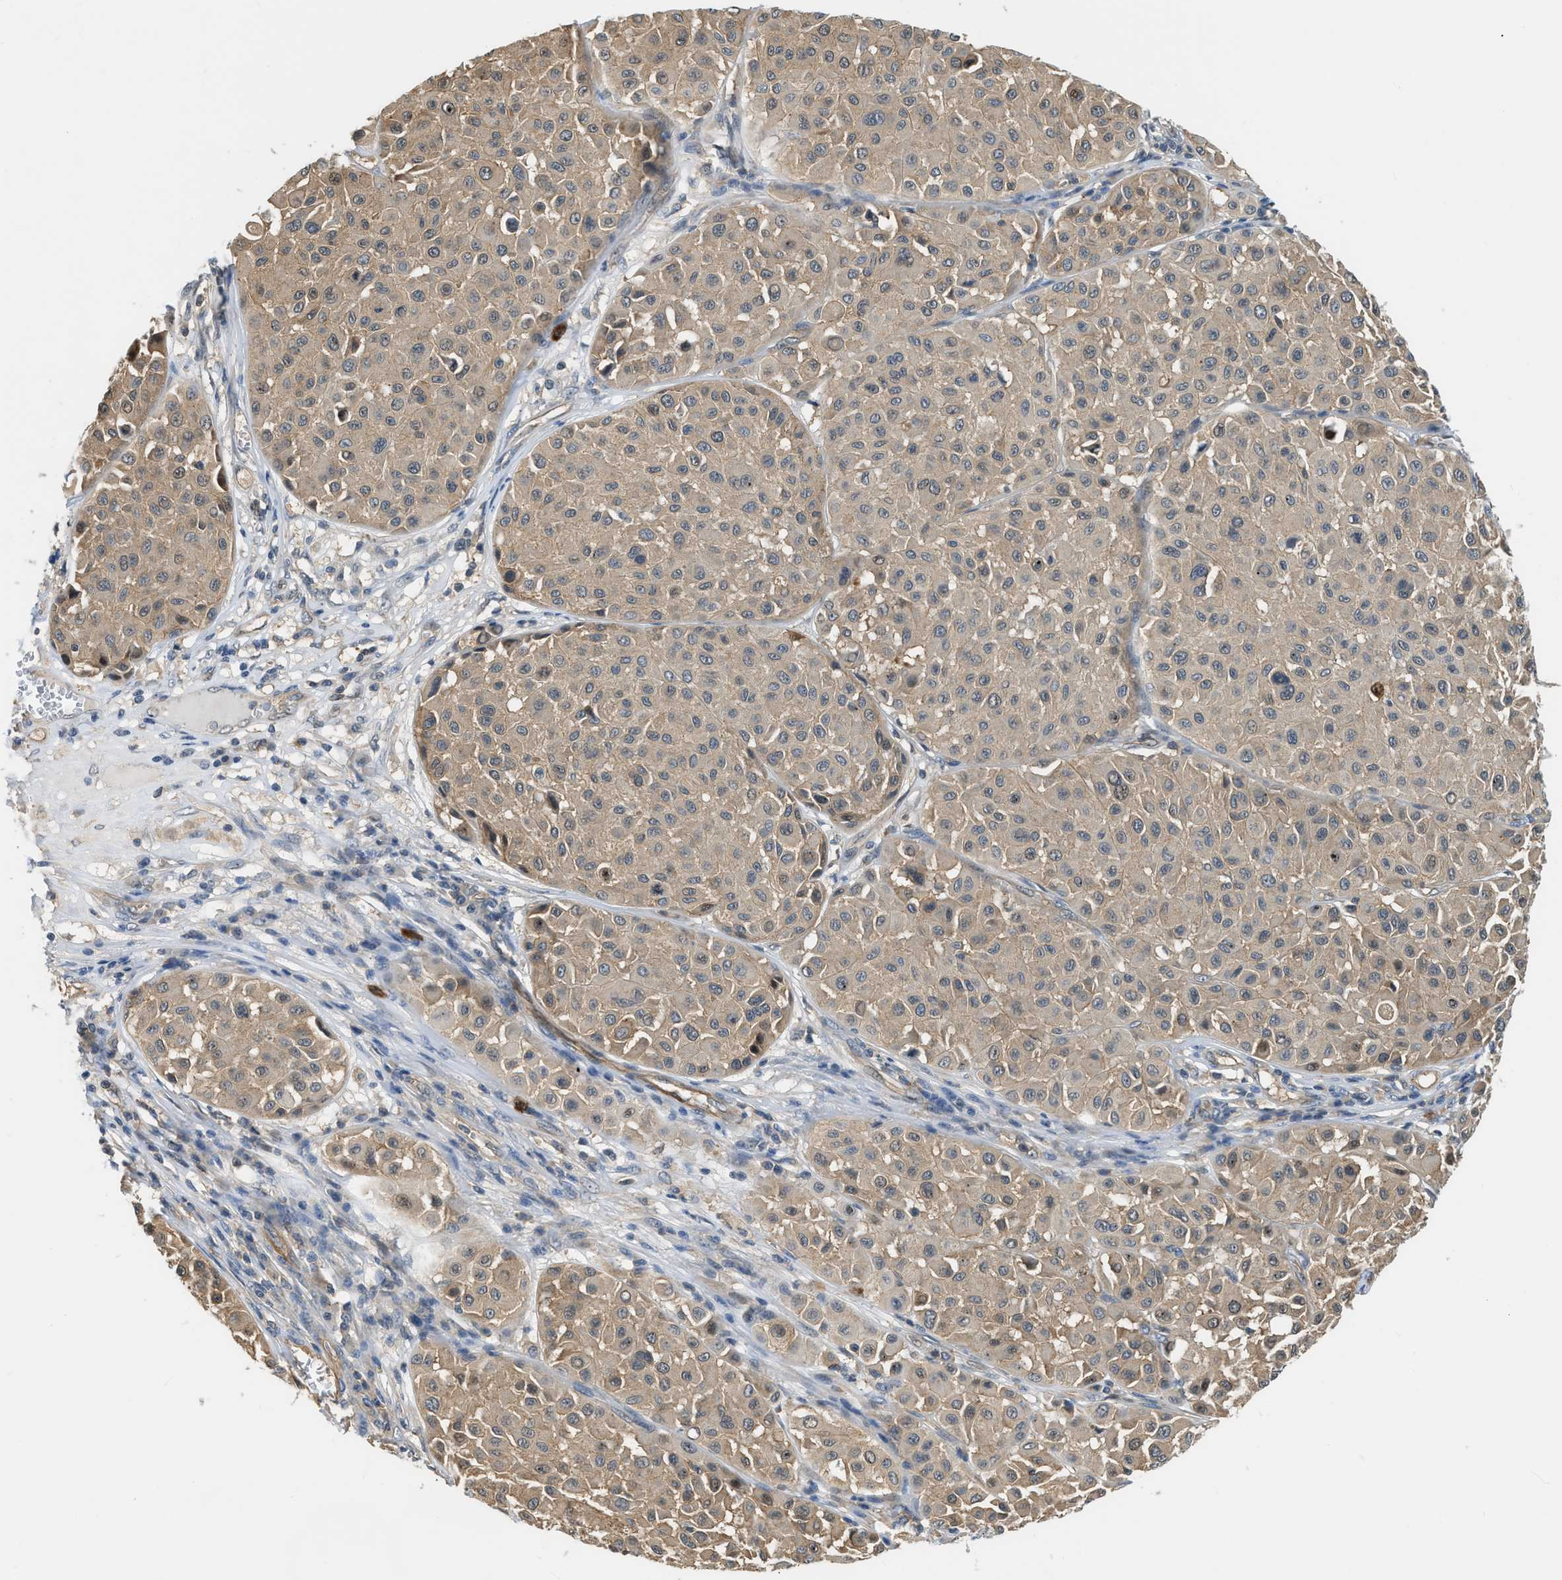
{"staining": {"intensity": "weak", "quantity": ">75%", "location": "cytoplasmic/membranous,nuclear"}, "tissue": "melanoma", "cell_type": "Tumor cells", "image_type": "cancer", "snomed": [{"axis": "morphology", "description": "Malignant melanoma, Metastatic site"}, {"axis": "topography", "description": "Soft tissue"}], "caption": "Immunohistochemical staining of human melanoma reveals low levels of weak cytoplasmic/membranous and nuclear protein staining in about >75% of tumor cells.", "gene": "CBLB", "patient": {"sex": "male", "age": 41}}